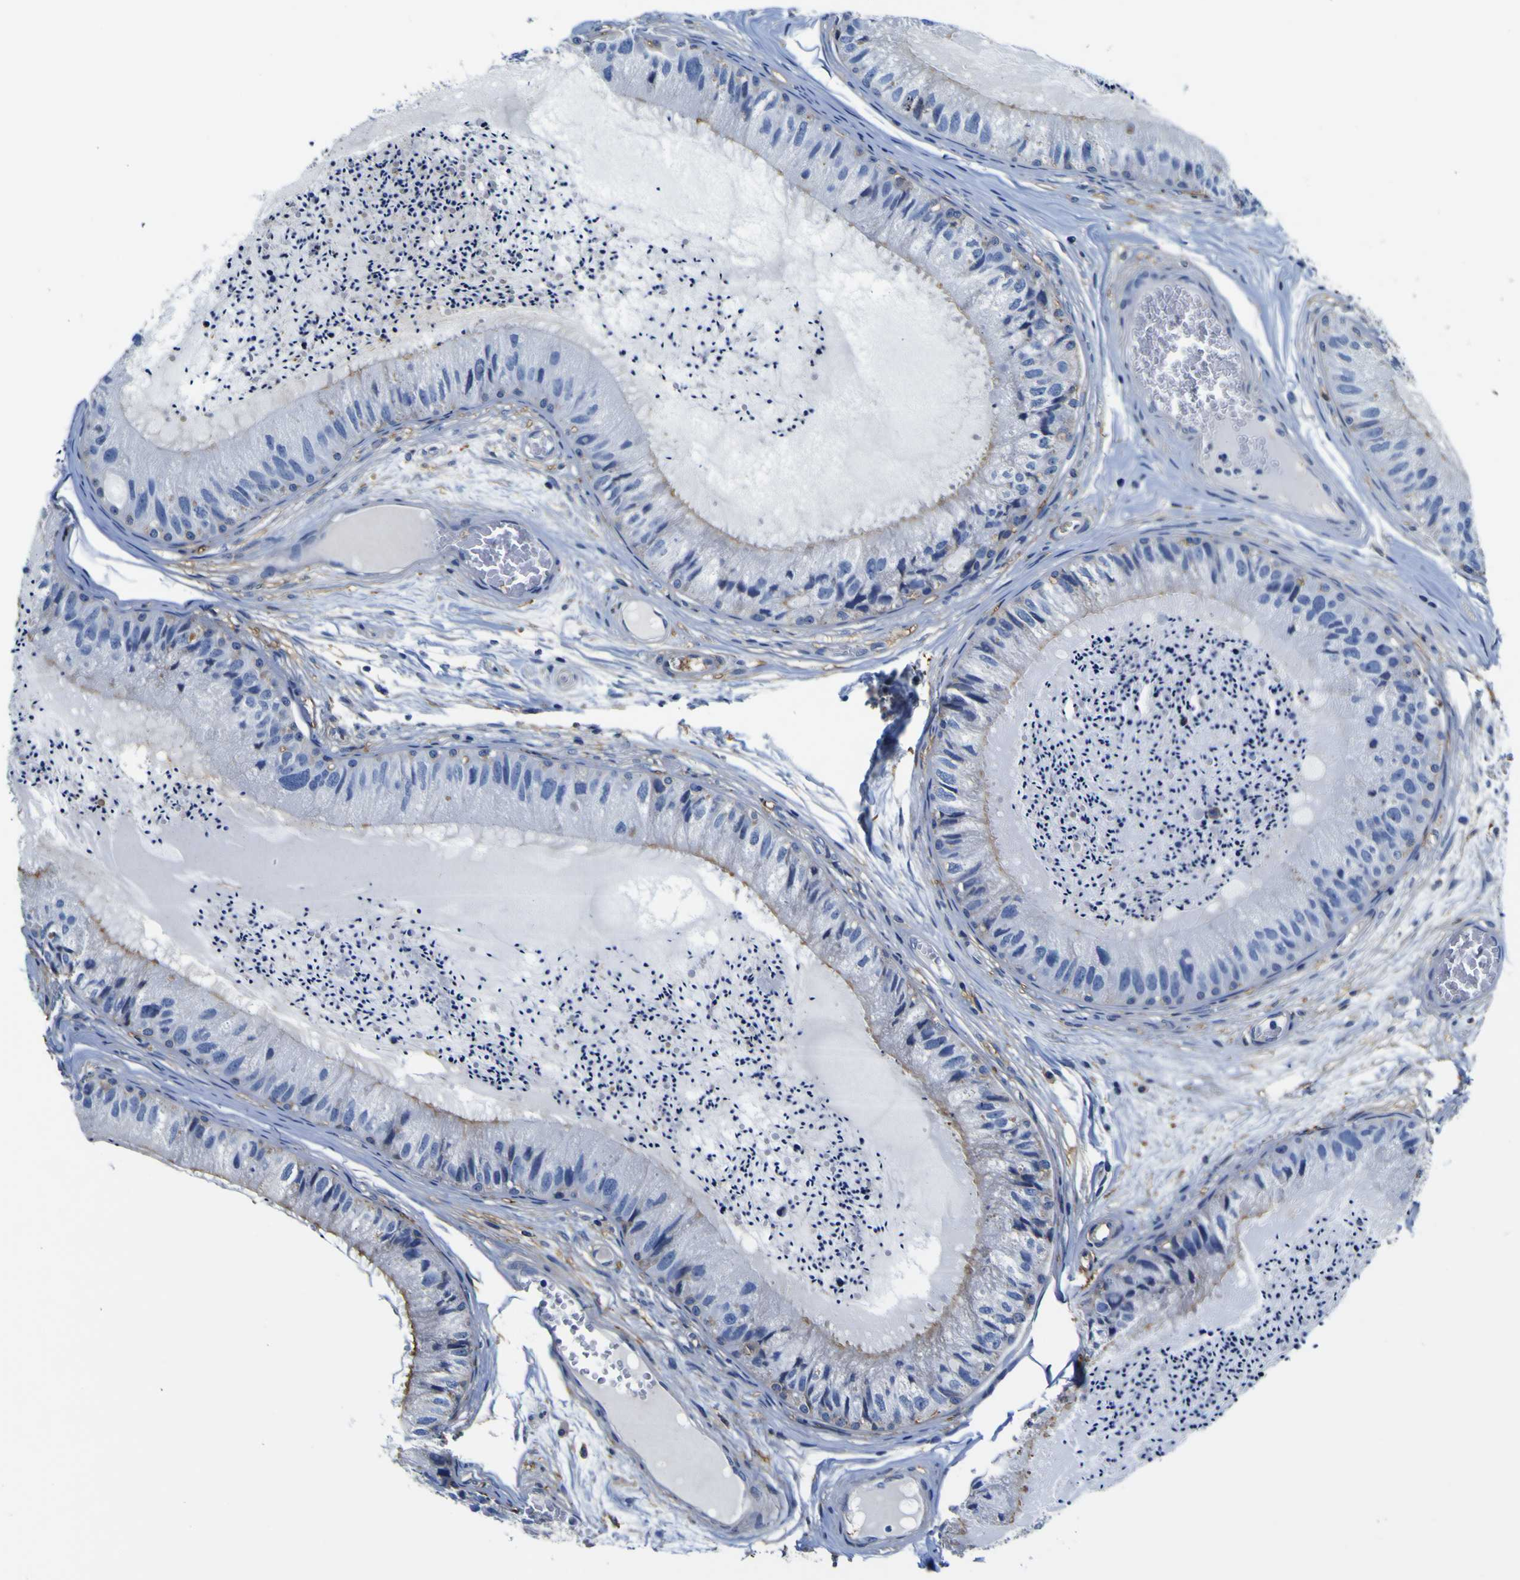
{"staining": {"intensity": "moderate", "quantity": "<25%", "location": "cytoplasmic/membranous"}, "tissue": "epididymis", "cell_type": "Glandular cells", "image_type": "normal", "snomed": [{"axis": "morphology", "description": "Normal tissue, NOS"}, {"axis": "topography", "description": "Epididymis"}], "caption": "A photomicrograph of epididymis stained for a protein shows moderate cytoplasmic/membranous brown staining in glandular cells. (DAB (3,3'-diaminobenzidine) IHC, brown staining for protein, blue staining for nuclei).", "gene": "PXDN", "patient": {"sex": "male", "age": 31}}